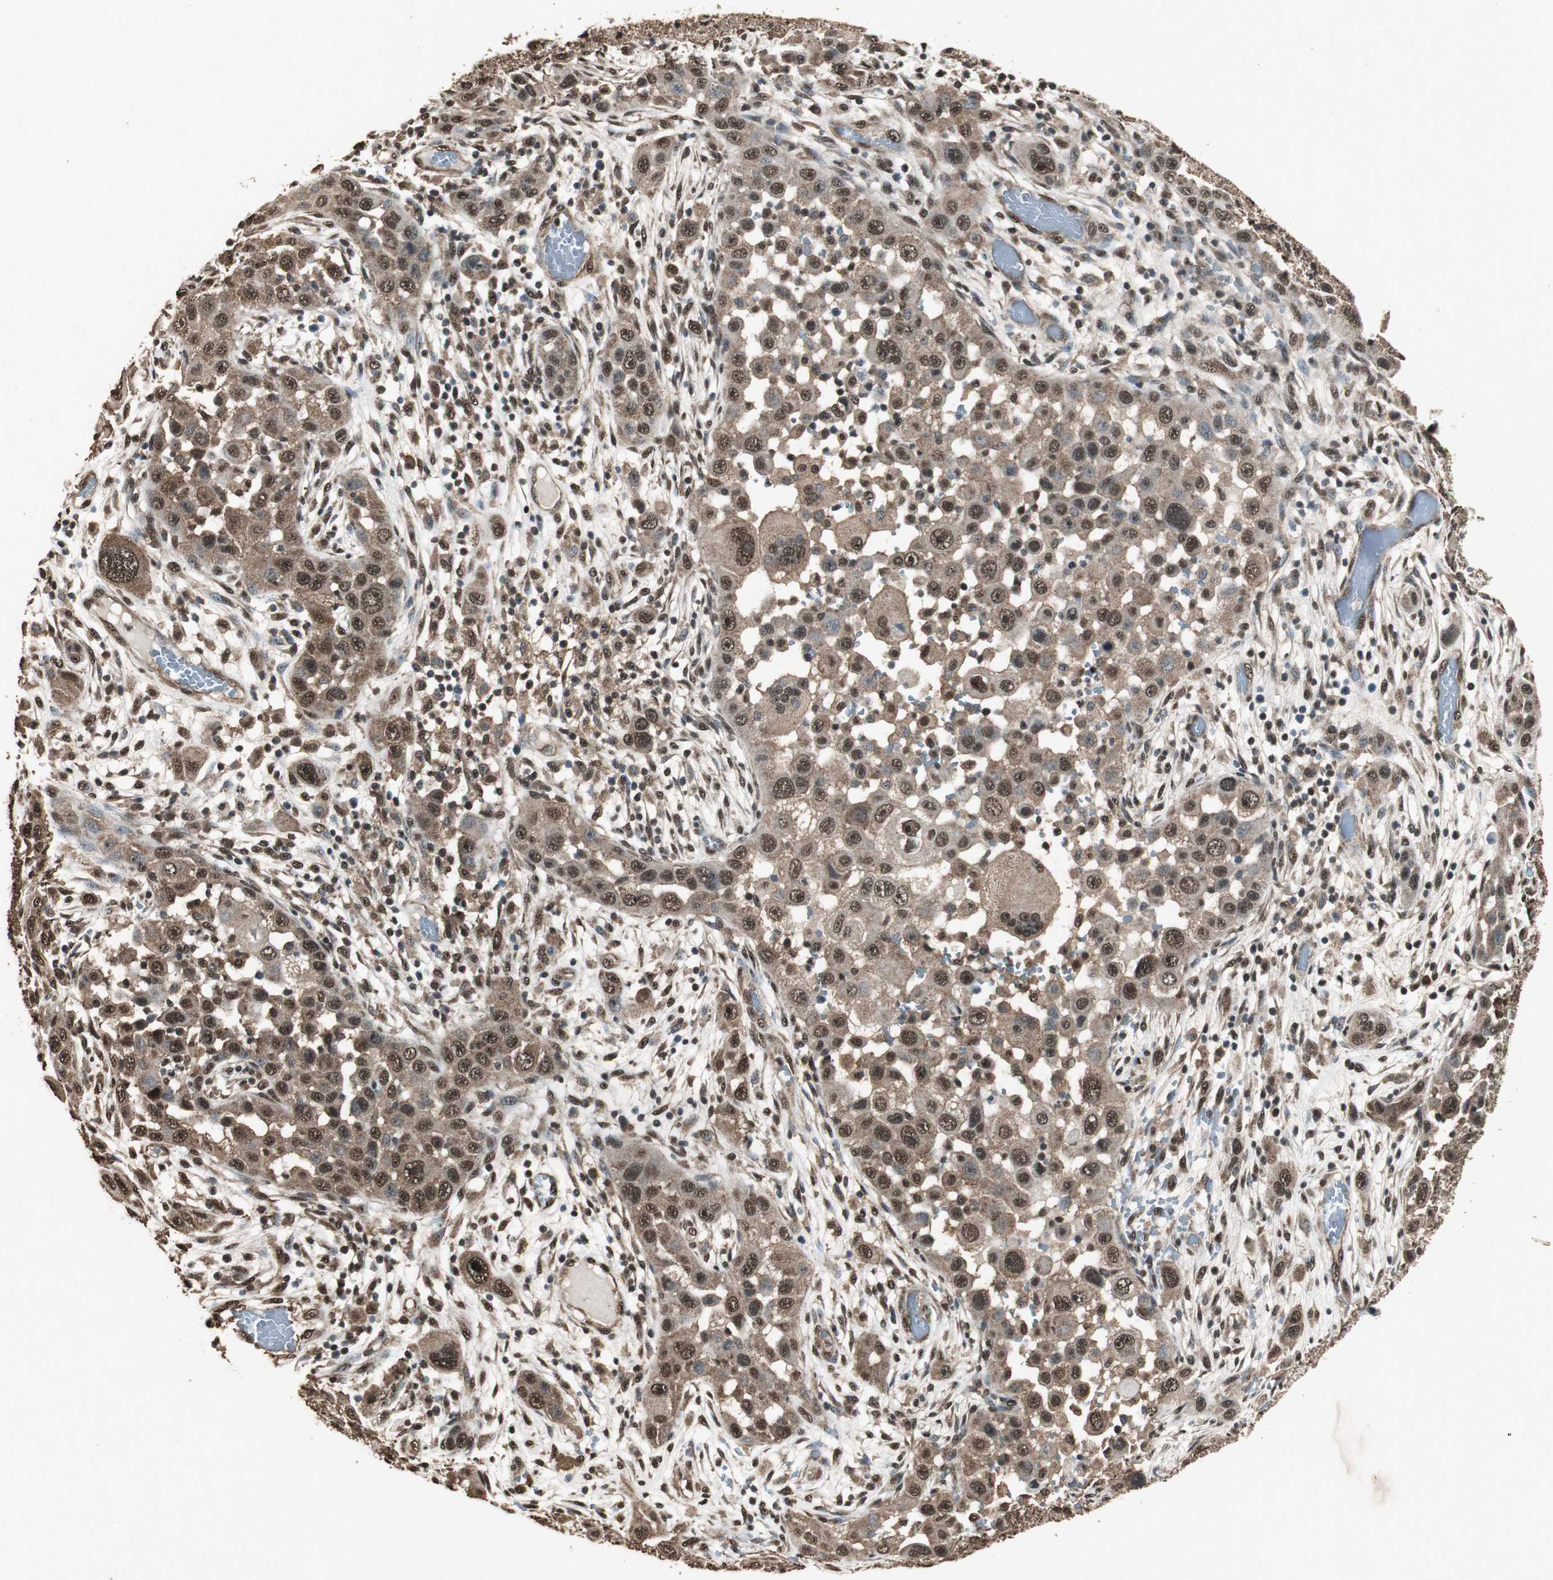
{"staining": {"intensity": "strong", "quantity": ">75%", "location": "cytoplasmic/membranous,nuclear"}, "tissue": "head and neck cancer", "cell_type": "Tumor cells", "image_type": "cancer", "snomed": [{"axis": "morphology", "description": "Carcinoma, NOS"}, {"axis": "topography", "description": "Head-Neck"}], "caption": "This histopathology image shows carcinoma (head and neck) stained with IHC to label a protein in brown. The cytoplasmic/membranous and nuclear of tumor cells show strong positivity for the protein. Nuclei are counter-stained blue.", "gene": "PPP1R13B", "patient": {"sex": "male", "age": 87}}